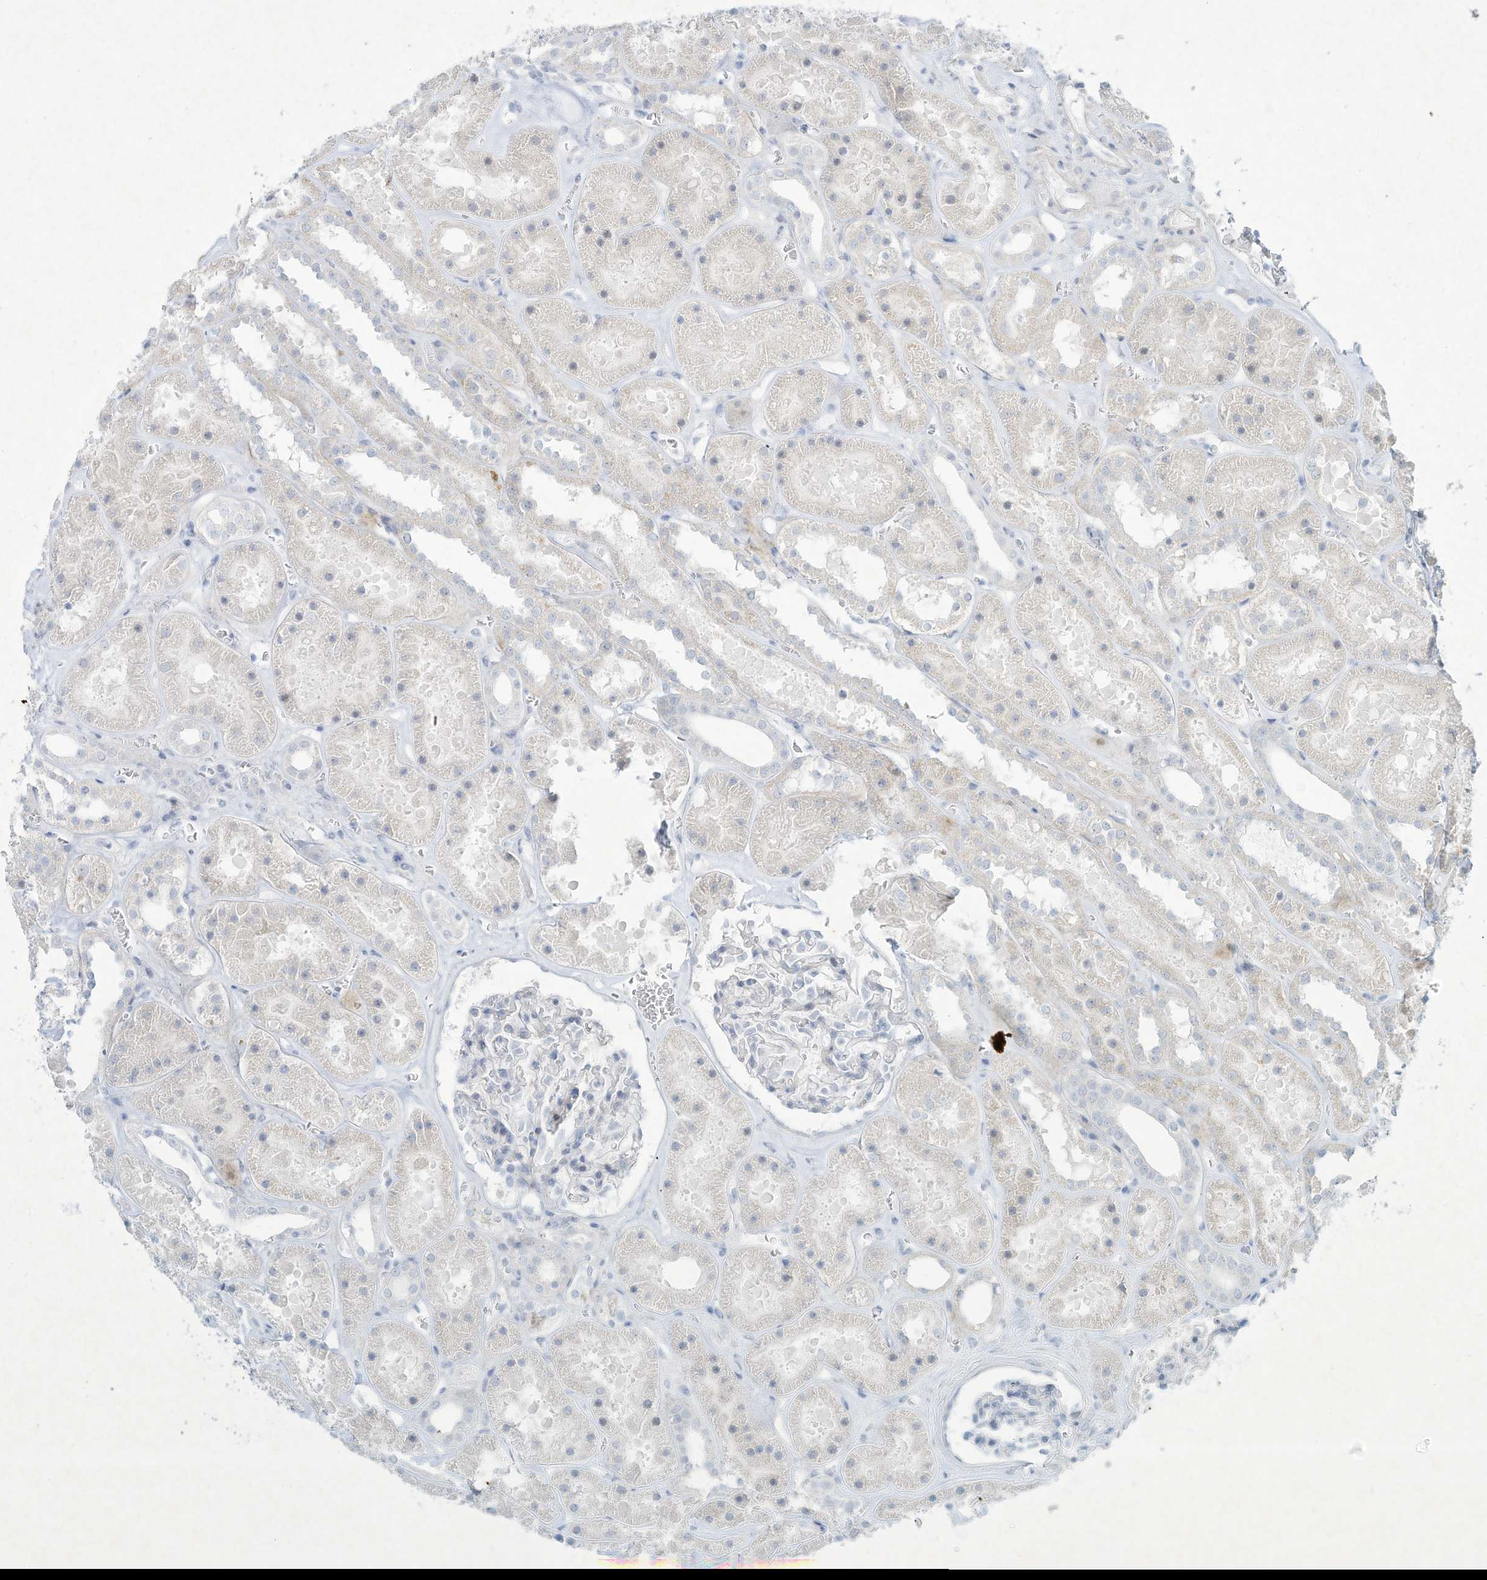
{"staining": {"intensity": "negative", "quantity": "none", "location": "none"}, "tissue": "kidney", "cell_type": "Cells in glomeruli", "image_type": "normal", "snomed": [{"axis": "morphology", "description": "Normal tissue, NOS"}, {"axis": "topography", "description": "Kidney"}], "caption": "Normal kidney was stained to show a protein in brown. There is no significant staining in cells in glomeruli. (DAB immunohistochemistry (IHC), high magnification).", "gene": "PAX6", "patient": {"sex": "female", "age": 41}}